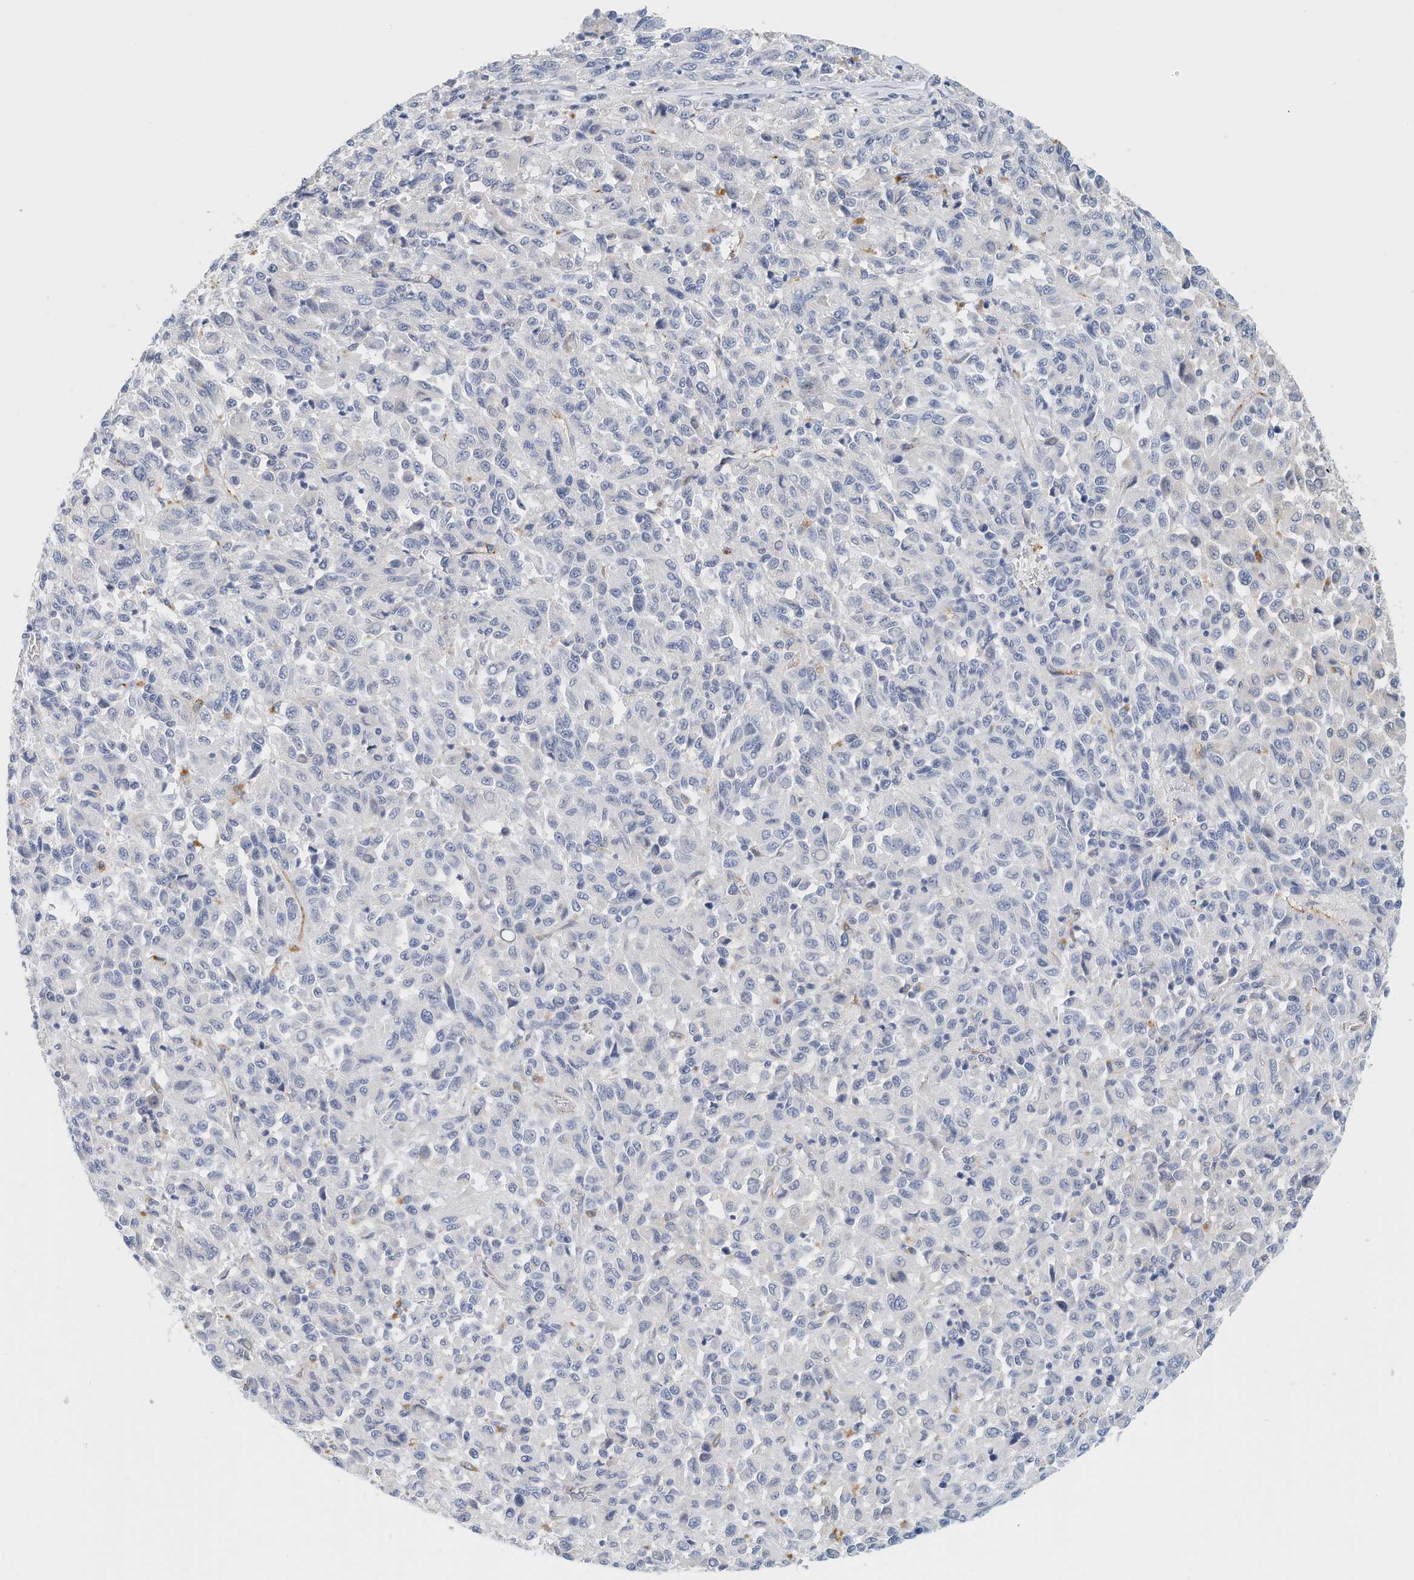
{"staining": {"intensity": "negative", "quantity": "none", "location": "none"}, "tissue": "melanoma", "cell_type": "Tumor cells", "image_type": "cancer", "snomed": [{"axis": "morphology", "description": "Malignant melanoma, Metastatic site"}, {"axis": "topography", "description": "Lung"}], "caption": "IHC histopathology image of human melanoma stained for a protein (brown), which displays no expression in tumor cells. Nuclei are stained in blue.", "gene": "ARHGAP28", "patient": {"sex": "male", "age": 64}}